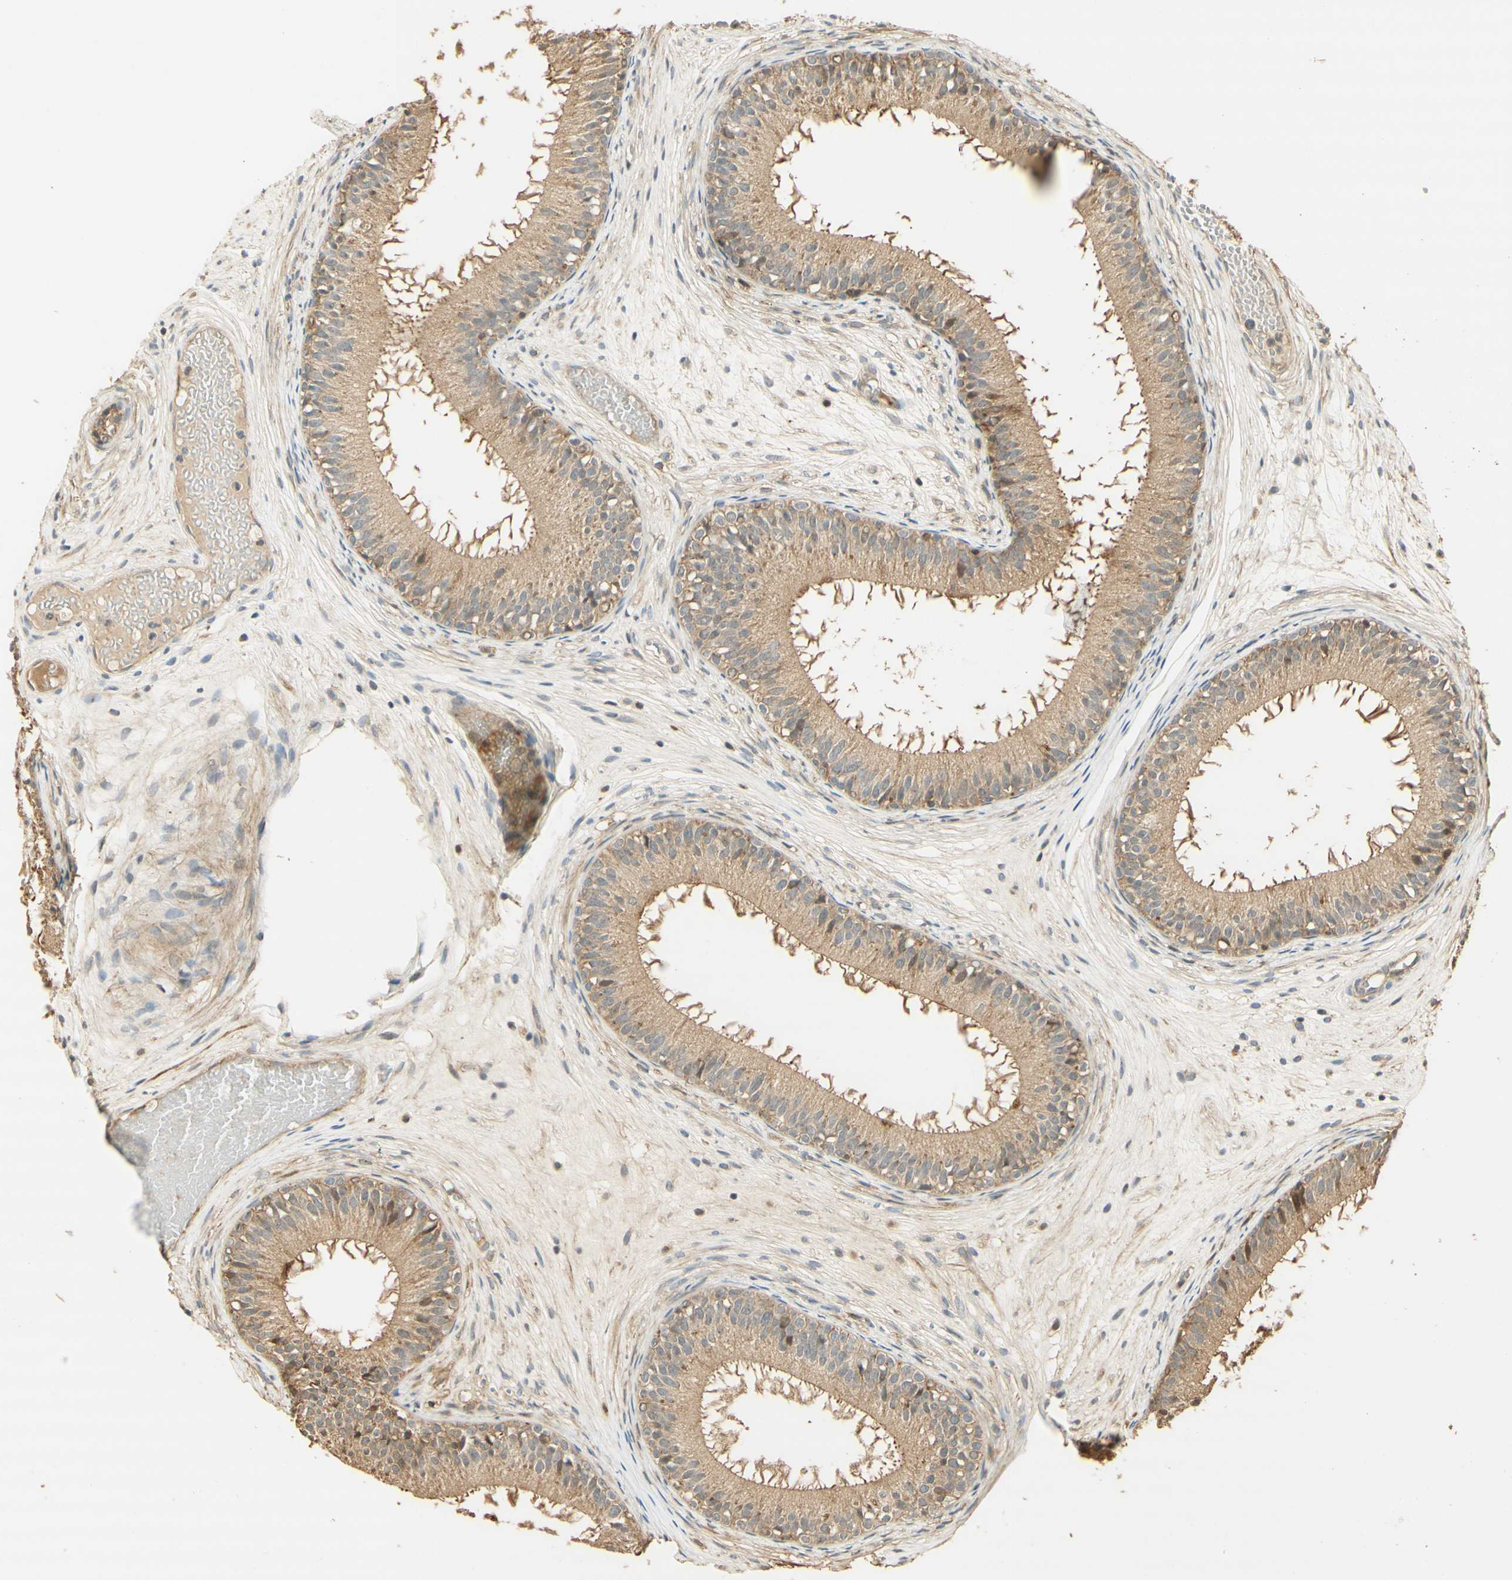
{"staining": {"intensity": "moderate", "quantity": ">75%", "location": "cytoplasmic/membranous"}, "tissue": "epididymis", "cell_type": "Glandular cells", "image_type": "normal", "snomed": [{"axis": "morphology", "description": "Normal tissue, NOS"}, {"axis": "morphology", "description": "Atrophy, NOS"}, {"axis": "topography", "description": "Testis"}, {"axis": "topography", "description": "Epididymis"}], "caption": "Epididymis stained with immunohistochemistry (IHC) shows moderate cytoplasmic/membranous expression in approximately >75% of glandular cells. Using DAB (brown) and hematoxylin (blue) stains, captured at high magnification using brightfield microscopy.", "gene": "AGER", "patient": {"sex": "male", "age": 18}}